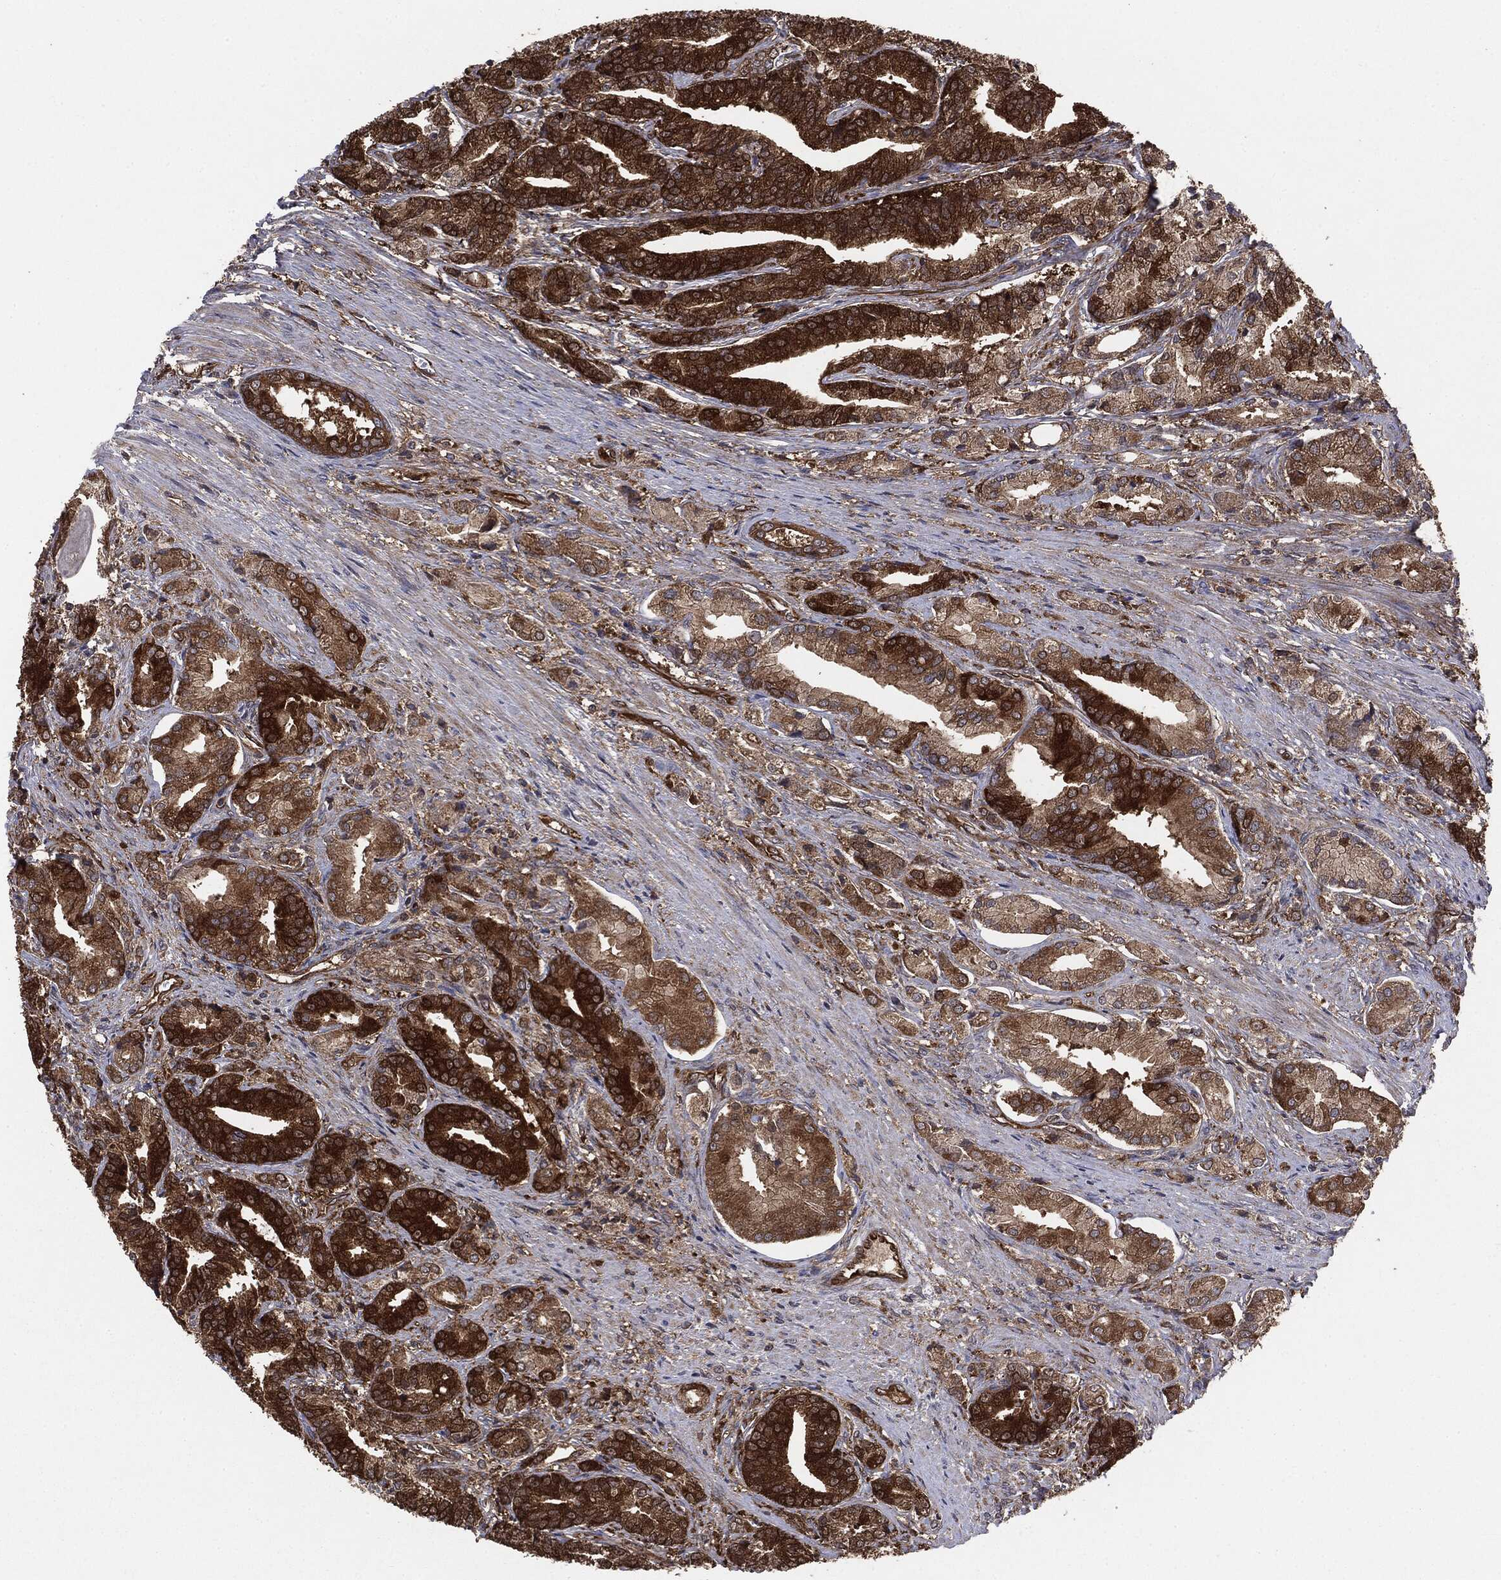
{"staining": {"intensity": "strong", "quantity": ">75%", "location": "cytoplasmic/membranous"}, "tissue": "prostate cancer", "cell_type": "Tumor cells", "image_type": "cancer", "snomed": [{"axis": "morphology", "description": "Adenocarcinoma, High grade"}, {"axis": "topography", "description": "Prostate and seminal vesicle, NOS"}], "caption": "The immunohistochemical stain labels strong cytoplasmic/membranous positivity in tumor cells of high-grade adenocarcinoma (prostate) tissue.", "gene": "NME1", "patient": {"sex": "male", "age": 61}}